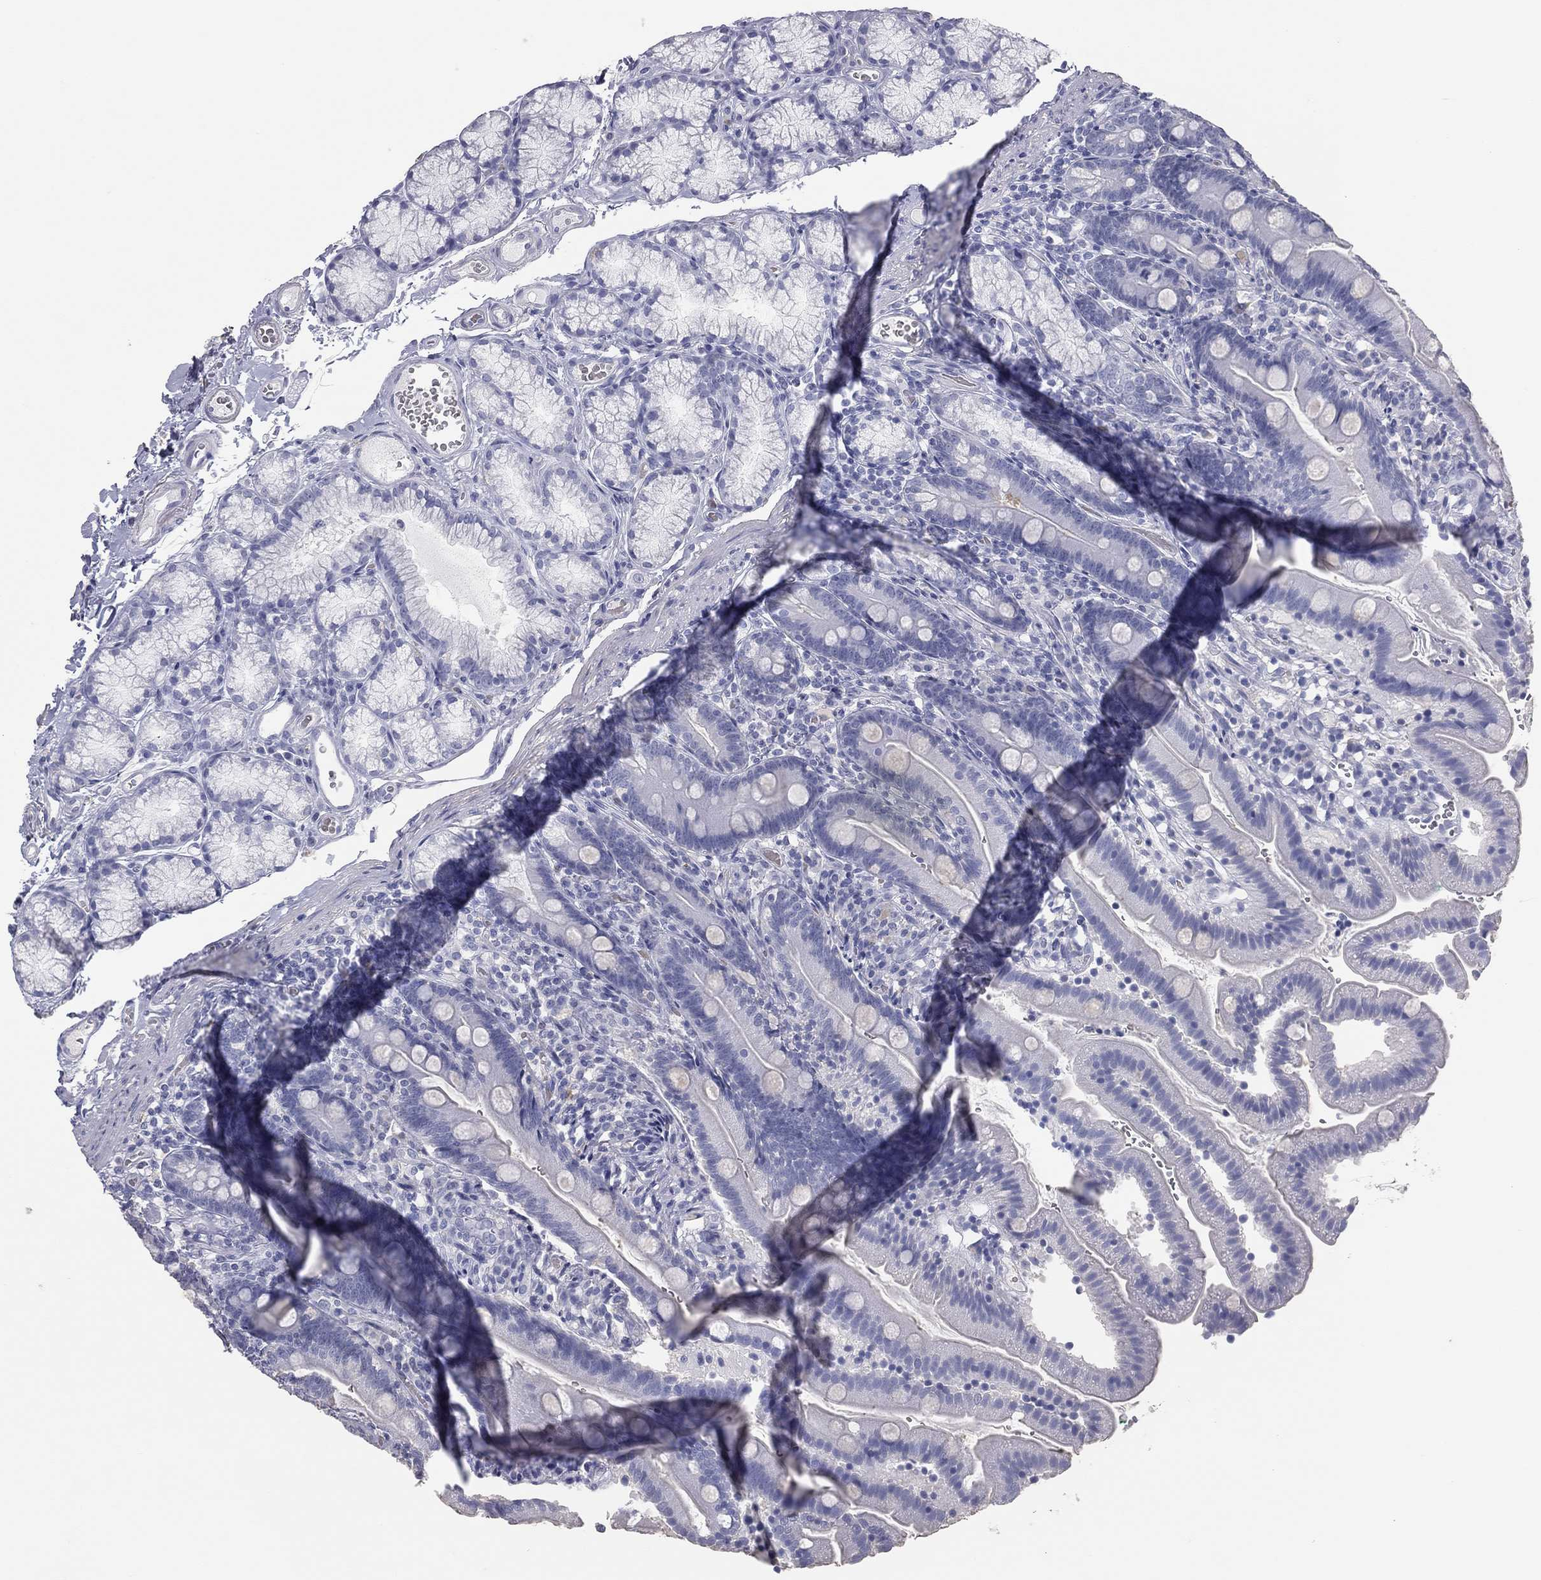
{"staining": {"intensity": "negative", "quantity": "none", "location": "none"}, "tissue": "duodenum", "cell_type": "Glandular cells", "image_type": "normal", "snomed": [{"axis": "morphology", "description": "Normal tissue, NOS"}, {"axis": "topography", "description": "Duodenum"}], "caption": "IHC photomicrograph of benign duodenum: human duodenum stained with DAB (3,3'-diaminobenzidine) shows no significant protein staining in glandular cells. (DAB IHC visualized using brightfield microscopy, high magnification).", "gene": "ESX1", "patient": {"sex": "female", "age": 67}}